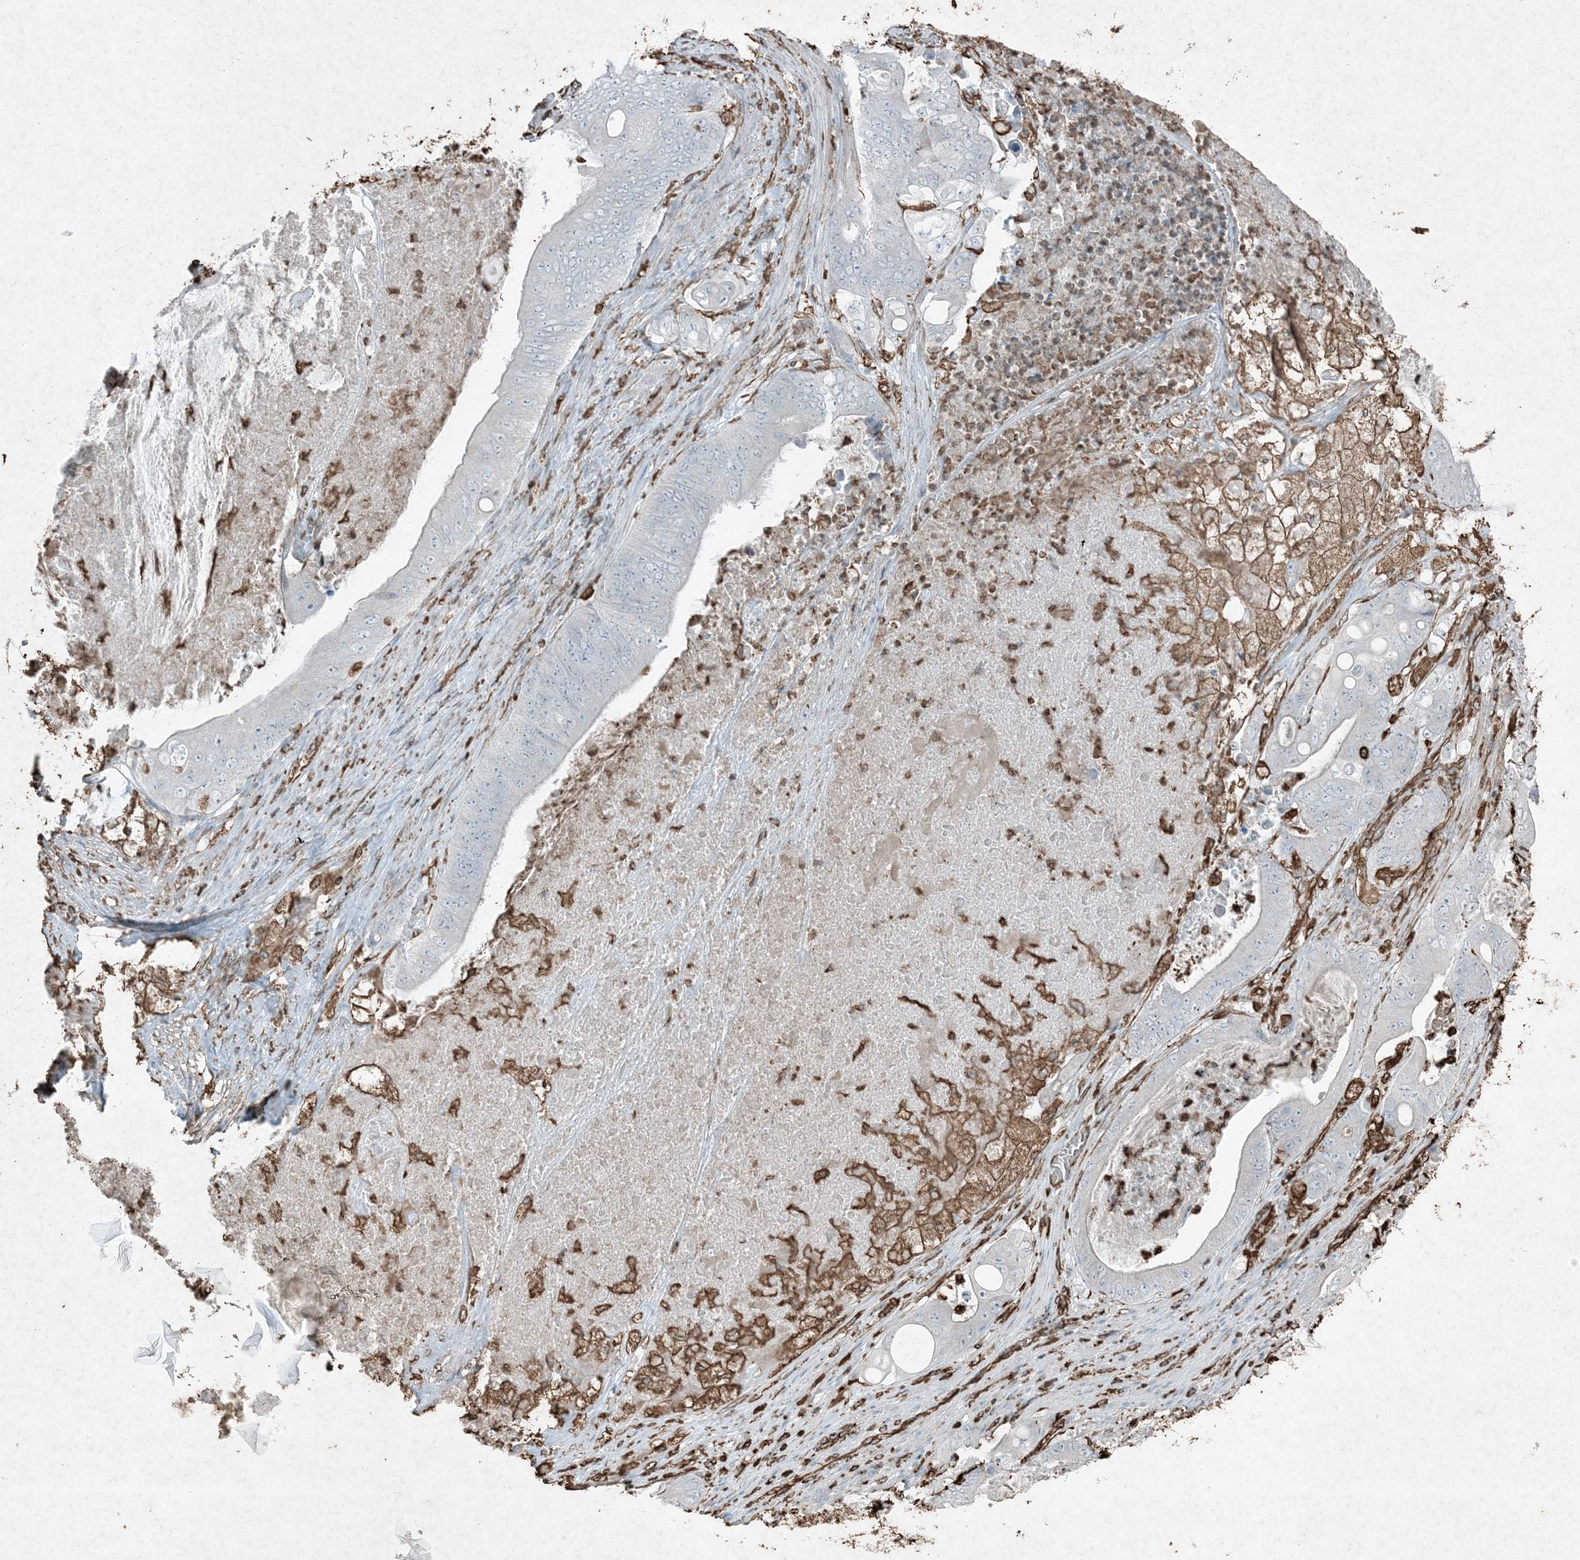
{"staining": {"intensity": "negative", "quantity": "none", "location": "none"}, "tissue": "stomach cancer", "cell_type": "Tumor cells", "image_type": "cancer", "snomed": [{"axis": "morphology", "description": "Adenocarcinoma, NOS"}, {"axis": "topography", "description": "Stomach"}], "caption": "The image displays no staining of tumor cells in stomach cancer (adenocarcinoma). (DAB immunohistochemistry (IHC), high magnification).", "gene": "RYK", "patient": {"sex": "female", "age": 73}}